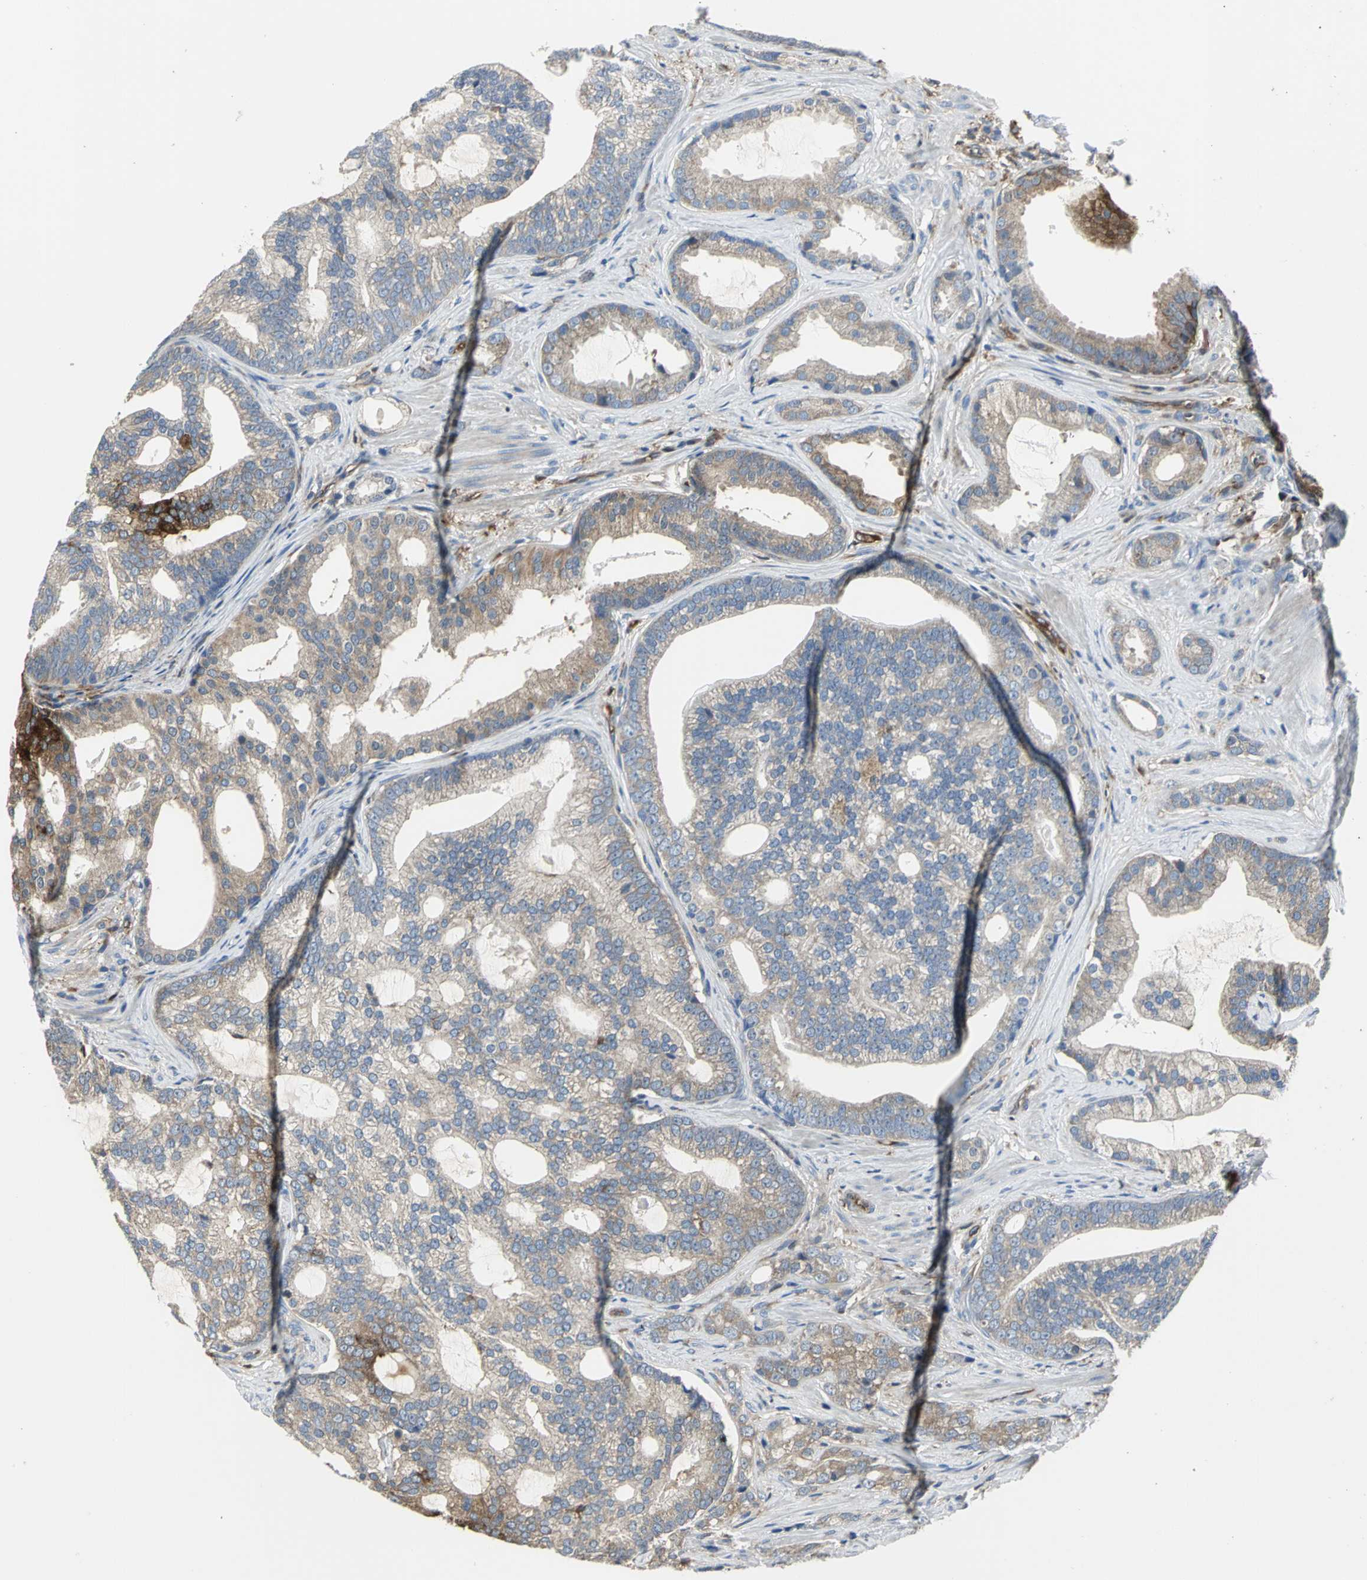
{"staining": {"intensity": "moderate", "quantity": ">75%", "location": "cytoplasmic/membranous"}, "tissue": "prostate cancer", "cell_type": "Tumor cells", "image_type": "cancer", "snomed": [{"axis": "morphology", "description": "Adenocarcinoma, Low grade"}, {"axis": "topography", "description": "Prostate"}], "caption": "Tumor cells show medium levels of moderate cytoplasmic/membranous expression in about >75% of cells in human adenocarcinoma (low-grade) (prostate).", "gene": "CHRNB1", "patient": {"sex": "male", "age": 58}}